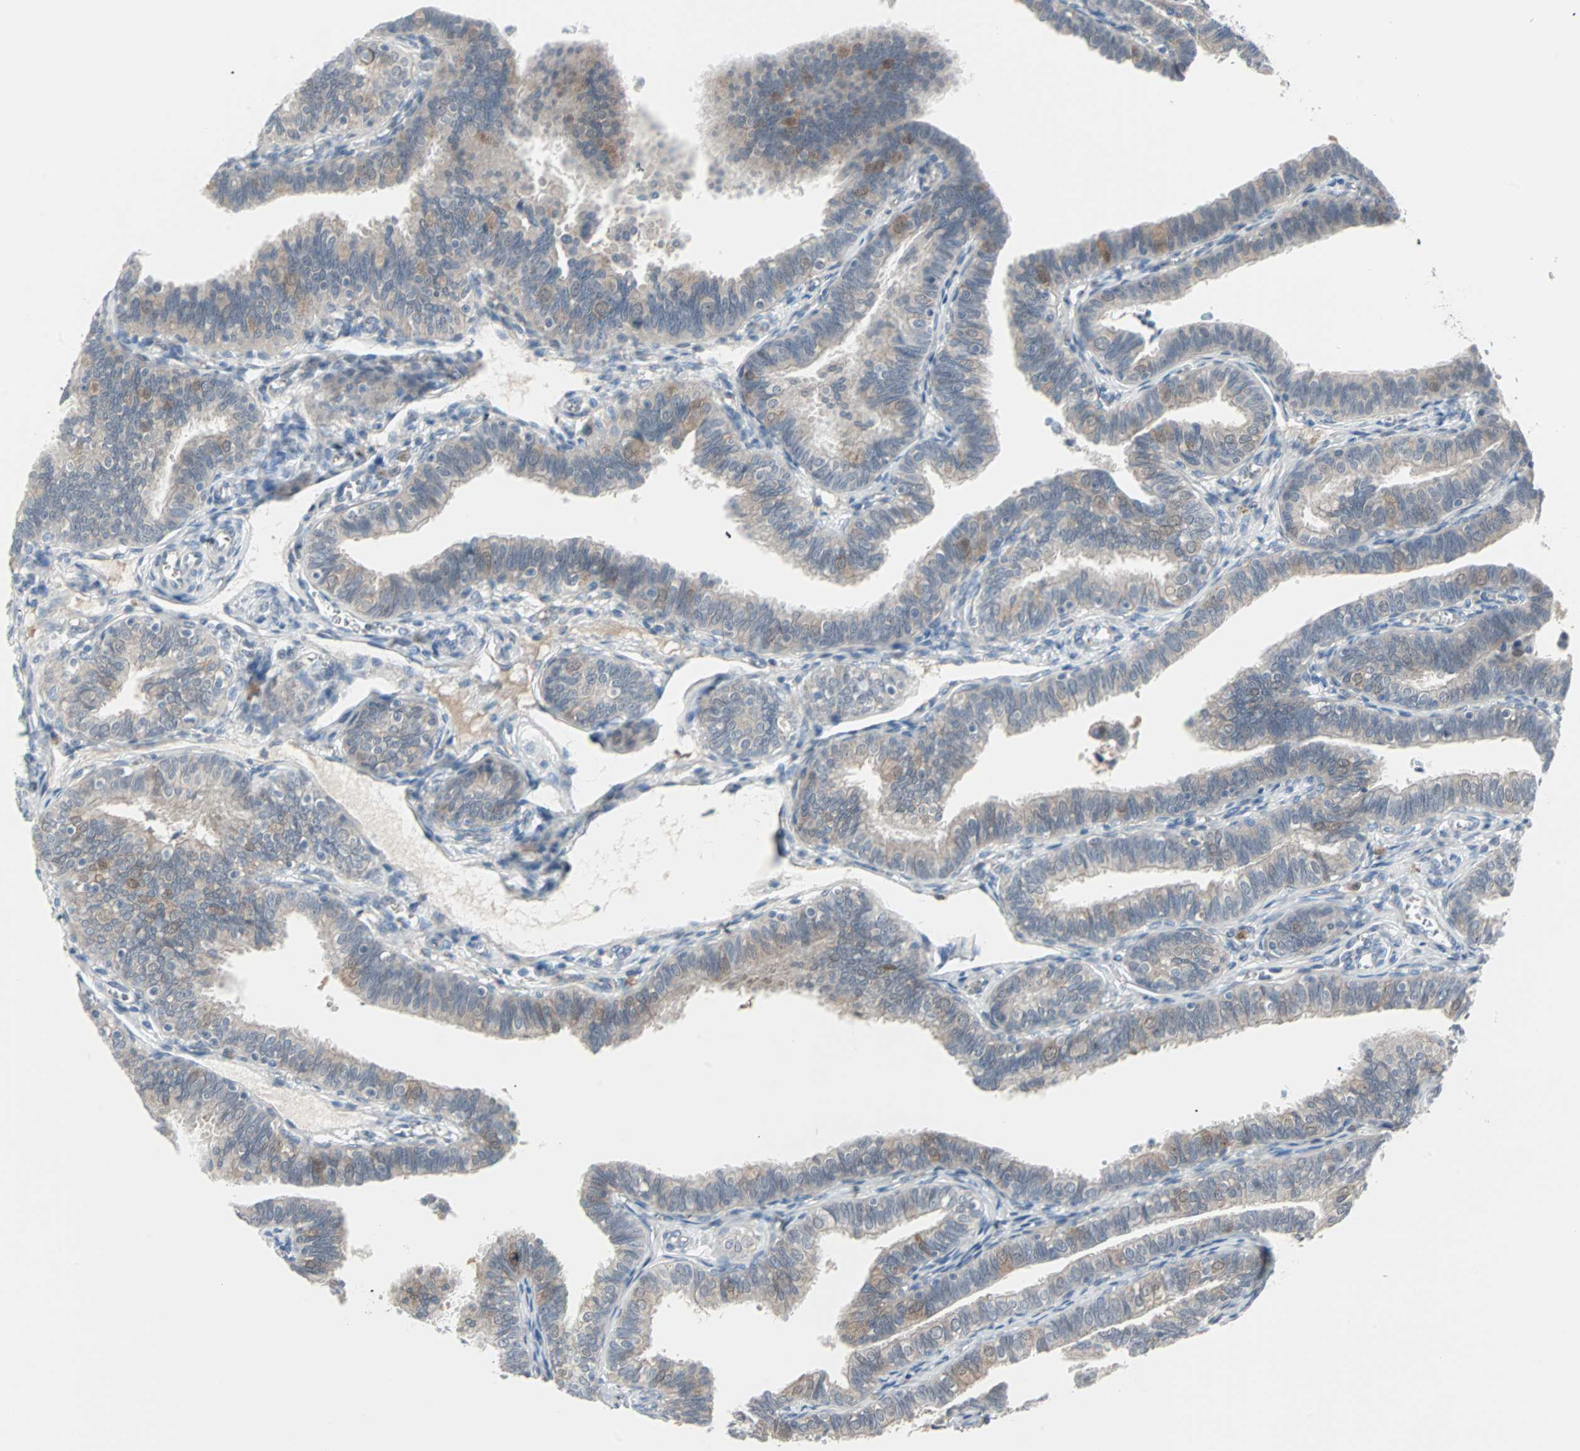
{"staining": {"intensity": "weak", "quantity": "<25%", "location": "cytoplasmic/membranous,nuclear"}, "tissue": "fallopian tube", "cell_type": "Glandular cells", "image_type": "normal", "snomed": [{"axis": "morphology", "description": "Normal tissue, NOS"}, {"axis": "topography", "description": "Fallopian tube"}], "caption": "Protein analysis of normal fallopian tube exhibits no significant staining in glandular cells. (DAB immunohistochemistry (IHC) visualized using brightfield microscopy, high magnification).", "gene": "CASP3", "patient": {"sex": "female", "age": 46}}